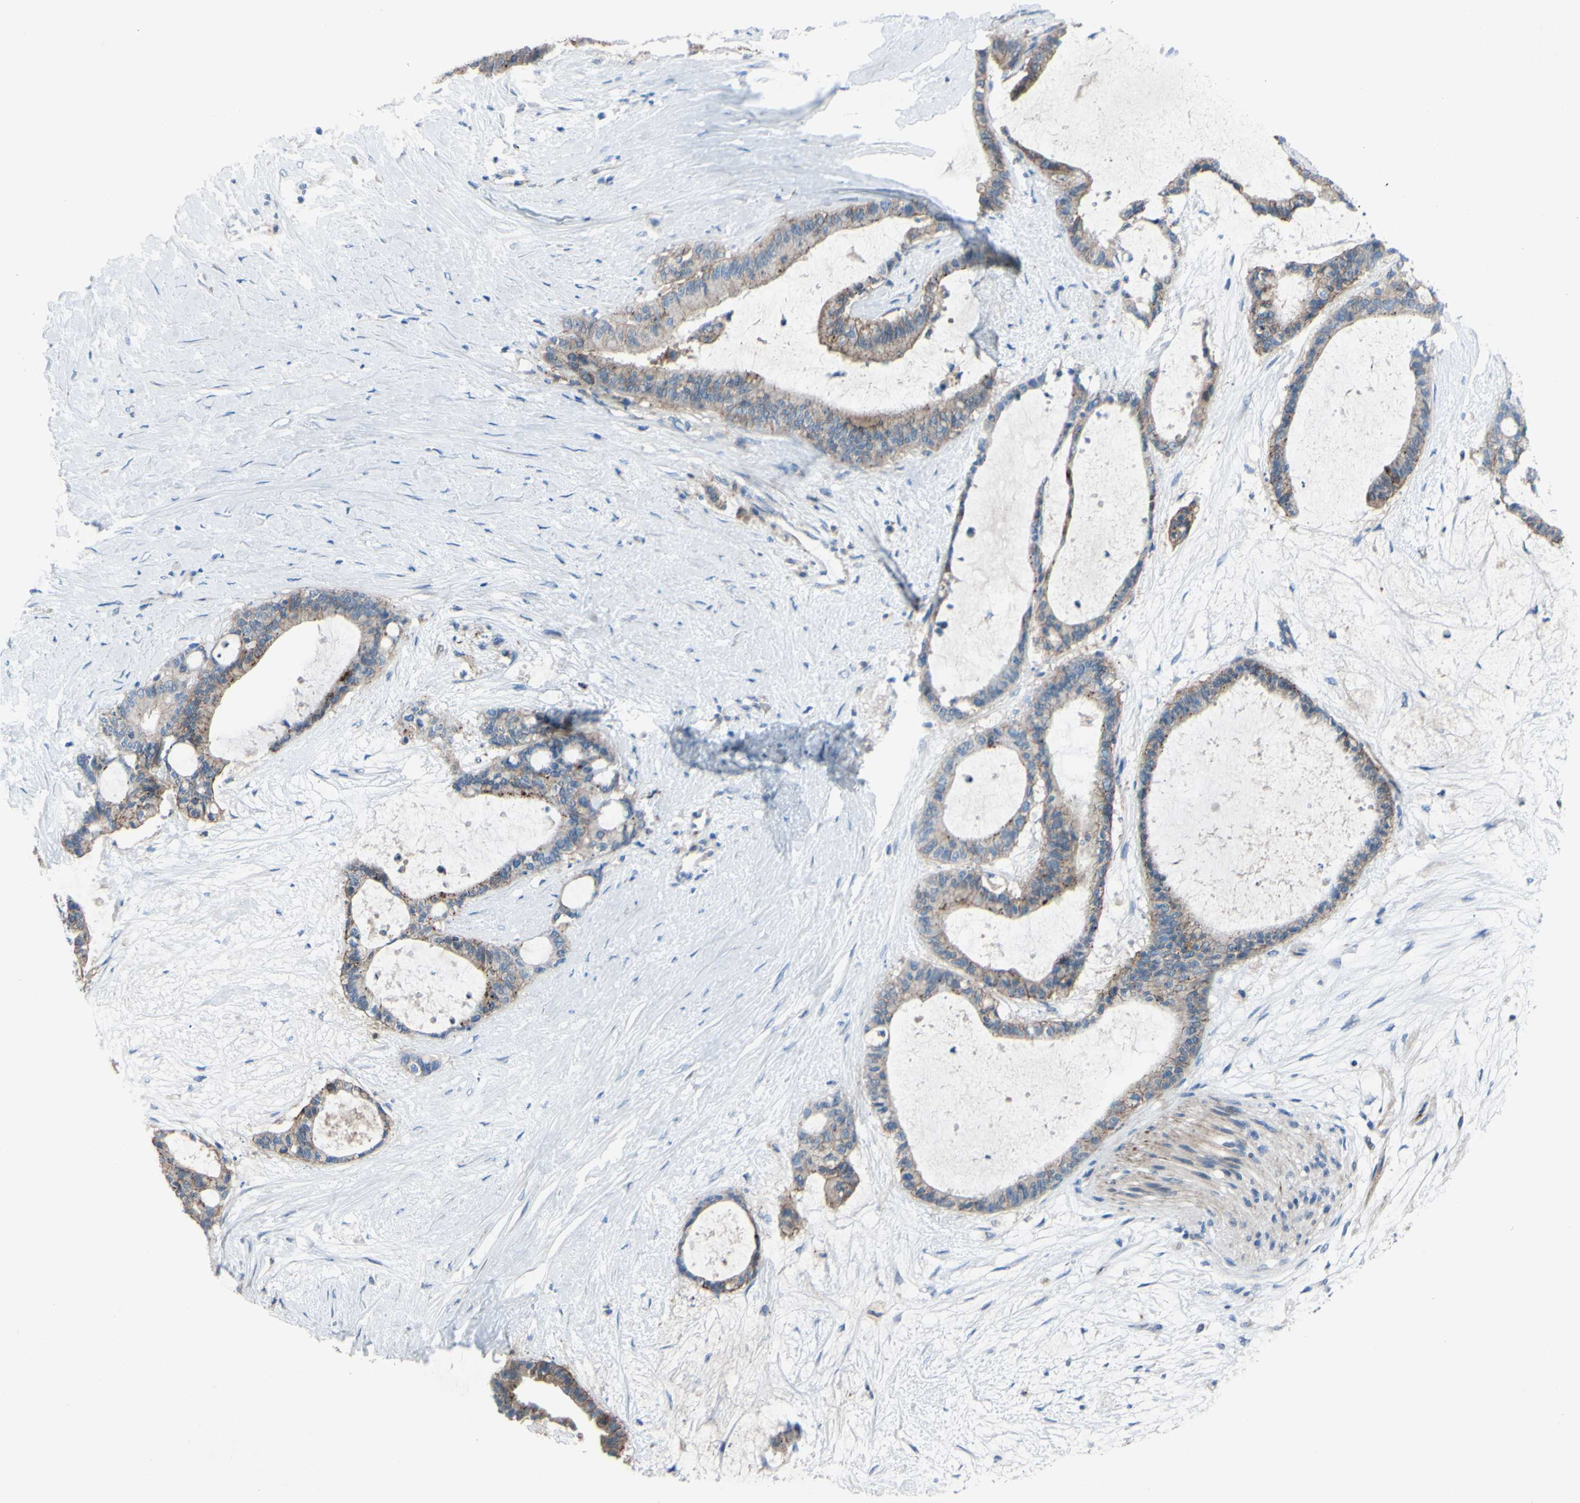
{"staining": {"intensity": "moderate", "quantity": ">75%", "location": "cytoplasmic/membranous"}, "tissue": "liver cancer", "cell_type": "Tumor cells", "image_type": "cancer", "snomed": [{"axis": "morphology", "description": "Cholangiocarcinoma"}, {"axis": "topography", "description": "Liver"}], "caption": "Protein expression analysis of liver cancer displays moderate cytoplasmic/membranous expression in approximately >75% of tumor cells.", "gene": "CDCP1", "patient": {"sex": "female", "age": 73}}